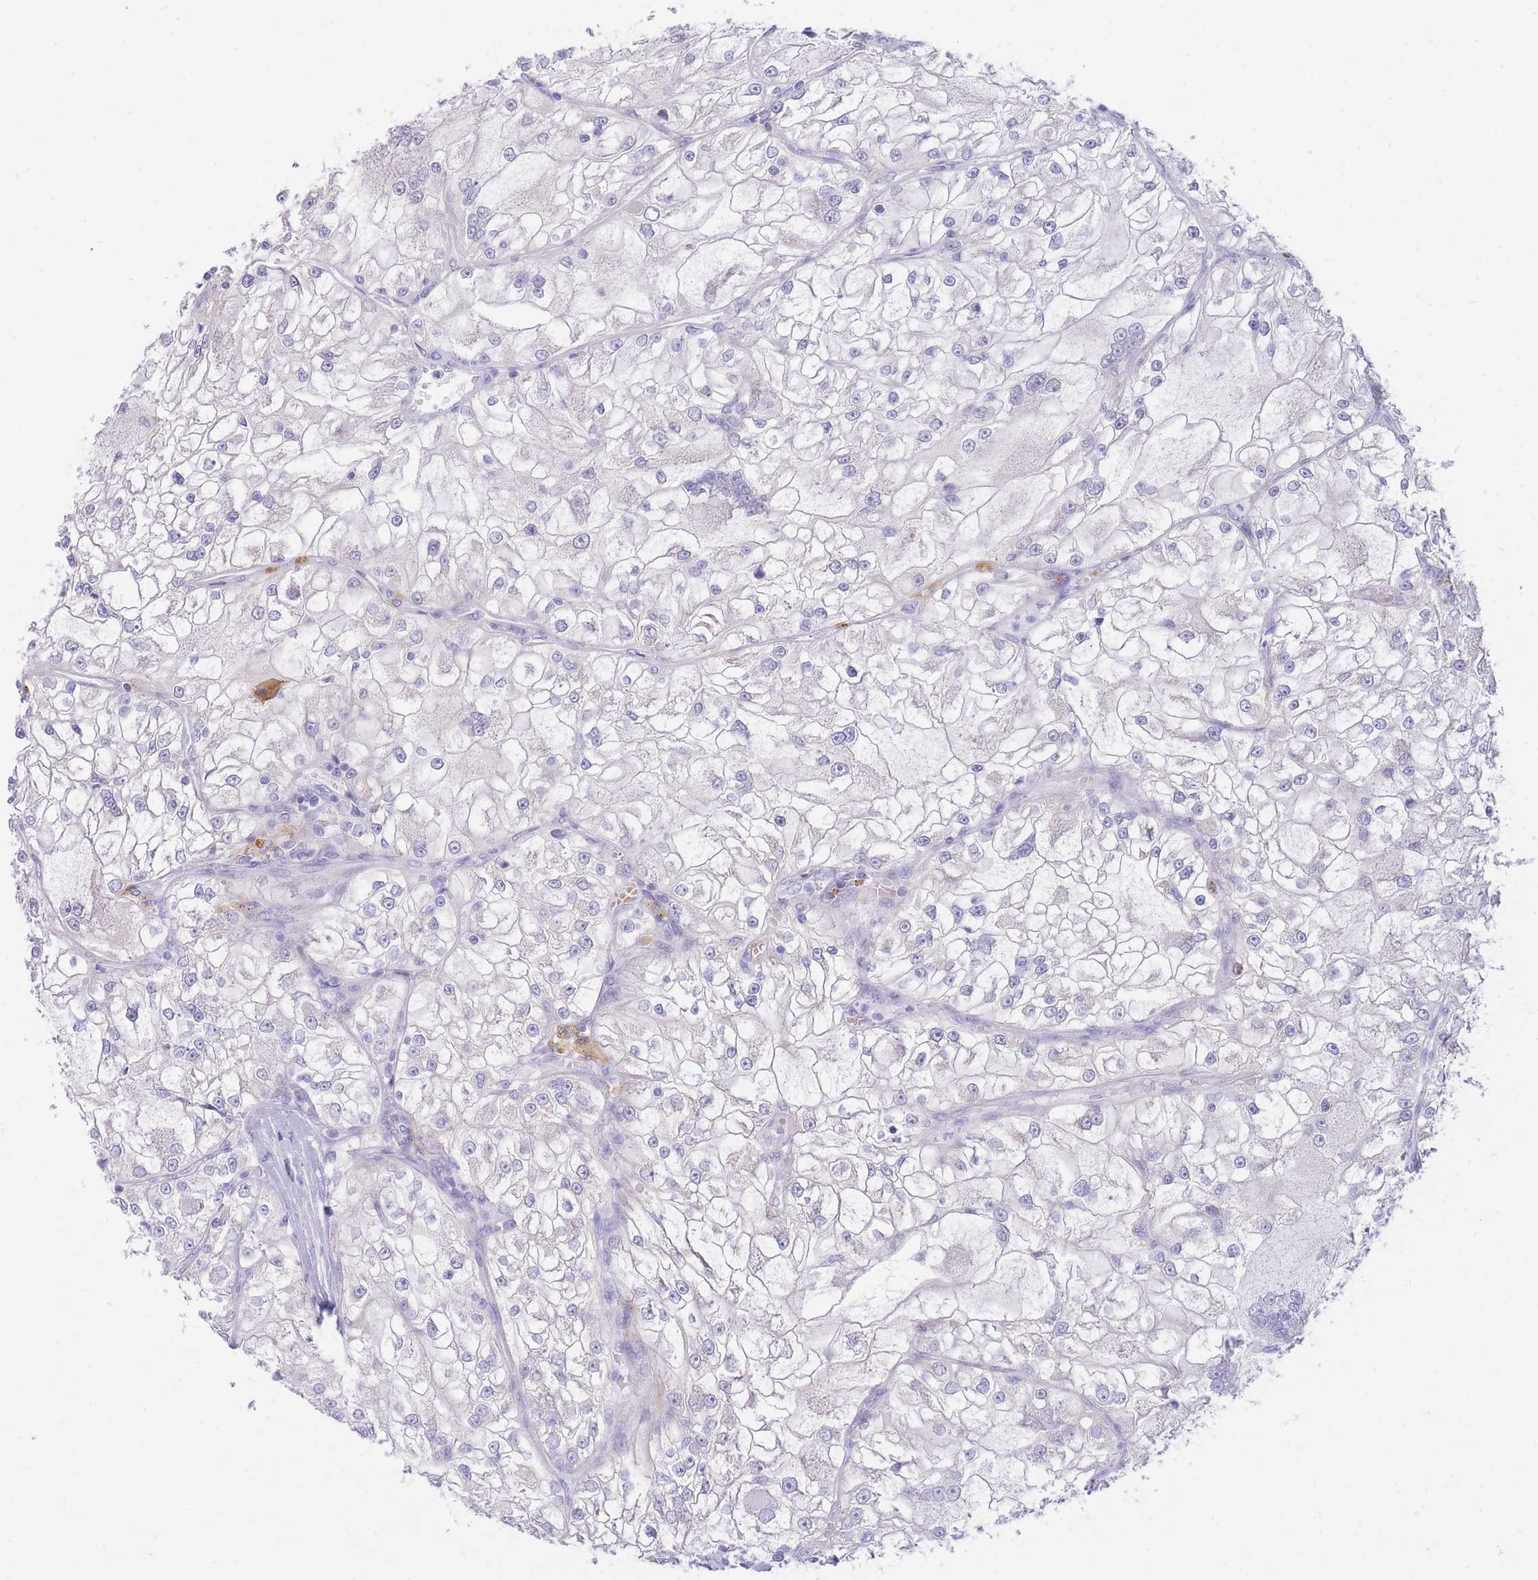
{"staining": {"intensity": "negative", "quantity": "none", "location": "none"}, "tissue": "renal cancer", "cell_type": "Tumor cells", "image_type": "cancer", "snomed": [{"axis": "morphology", "description": "Adenocarcinoma, NOS"}, {"axis": "topography", "description": "Kidney"}], "caption": "This photomicrograph is of renal cancer stained with immunohistochemistry (IHC) to label a protein in brown with the nuclei are counter-stained blue. There is no staining in tumor cells. (DAB immunohistochemistry visualized using brightfield microscopy, high magnification).", "gene": "SSUH2", "patient": {"sex": "female", "age": 72}}